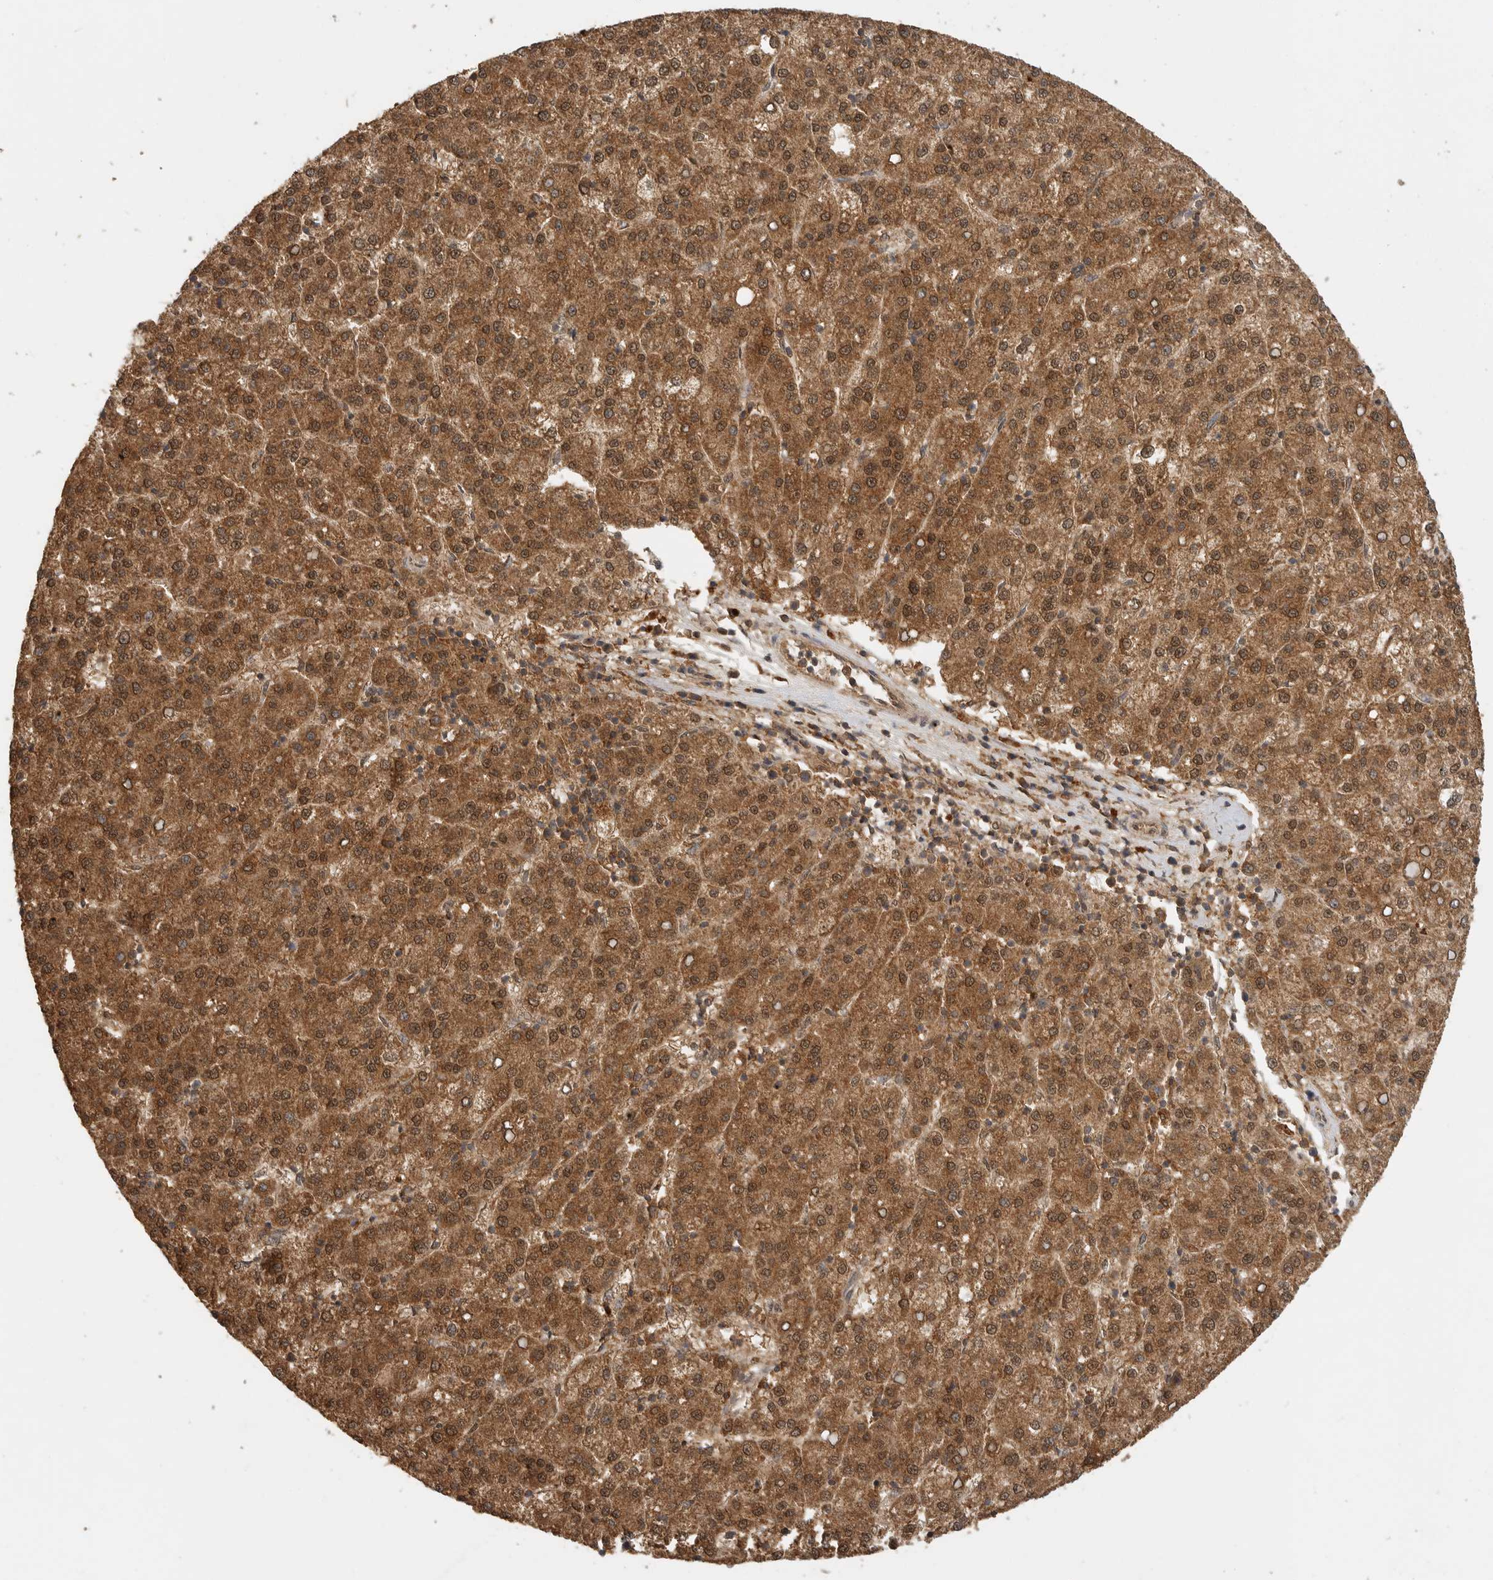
{"staining": {"intensity": "moderate", "quantity": ">75%", "location": "cytoplasmic/membranous,nuclear"}, "tissue": "liver cancer", "cell_type": "Tumor cells", "image_type": "cancer", "snomed": [{"axis": "morphology", "description": "Carcinoma, Hepatocellular, NOS"}, {"axis": "topography", "description": "Liver"}], "caption": "A medium amount of moderate cytoplasmic/membranous and nuclear expression is identified in approximately >75% of tumor cells in liver cancer (hepatocellular carcinoma) tissue.", "gene": "ICOSLG", "patient": {"sex": "female", "age": 58}}